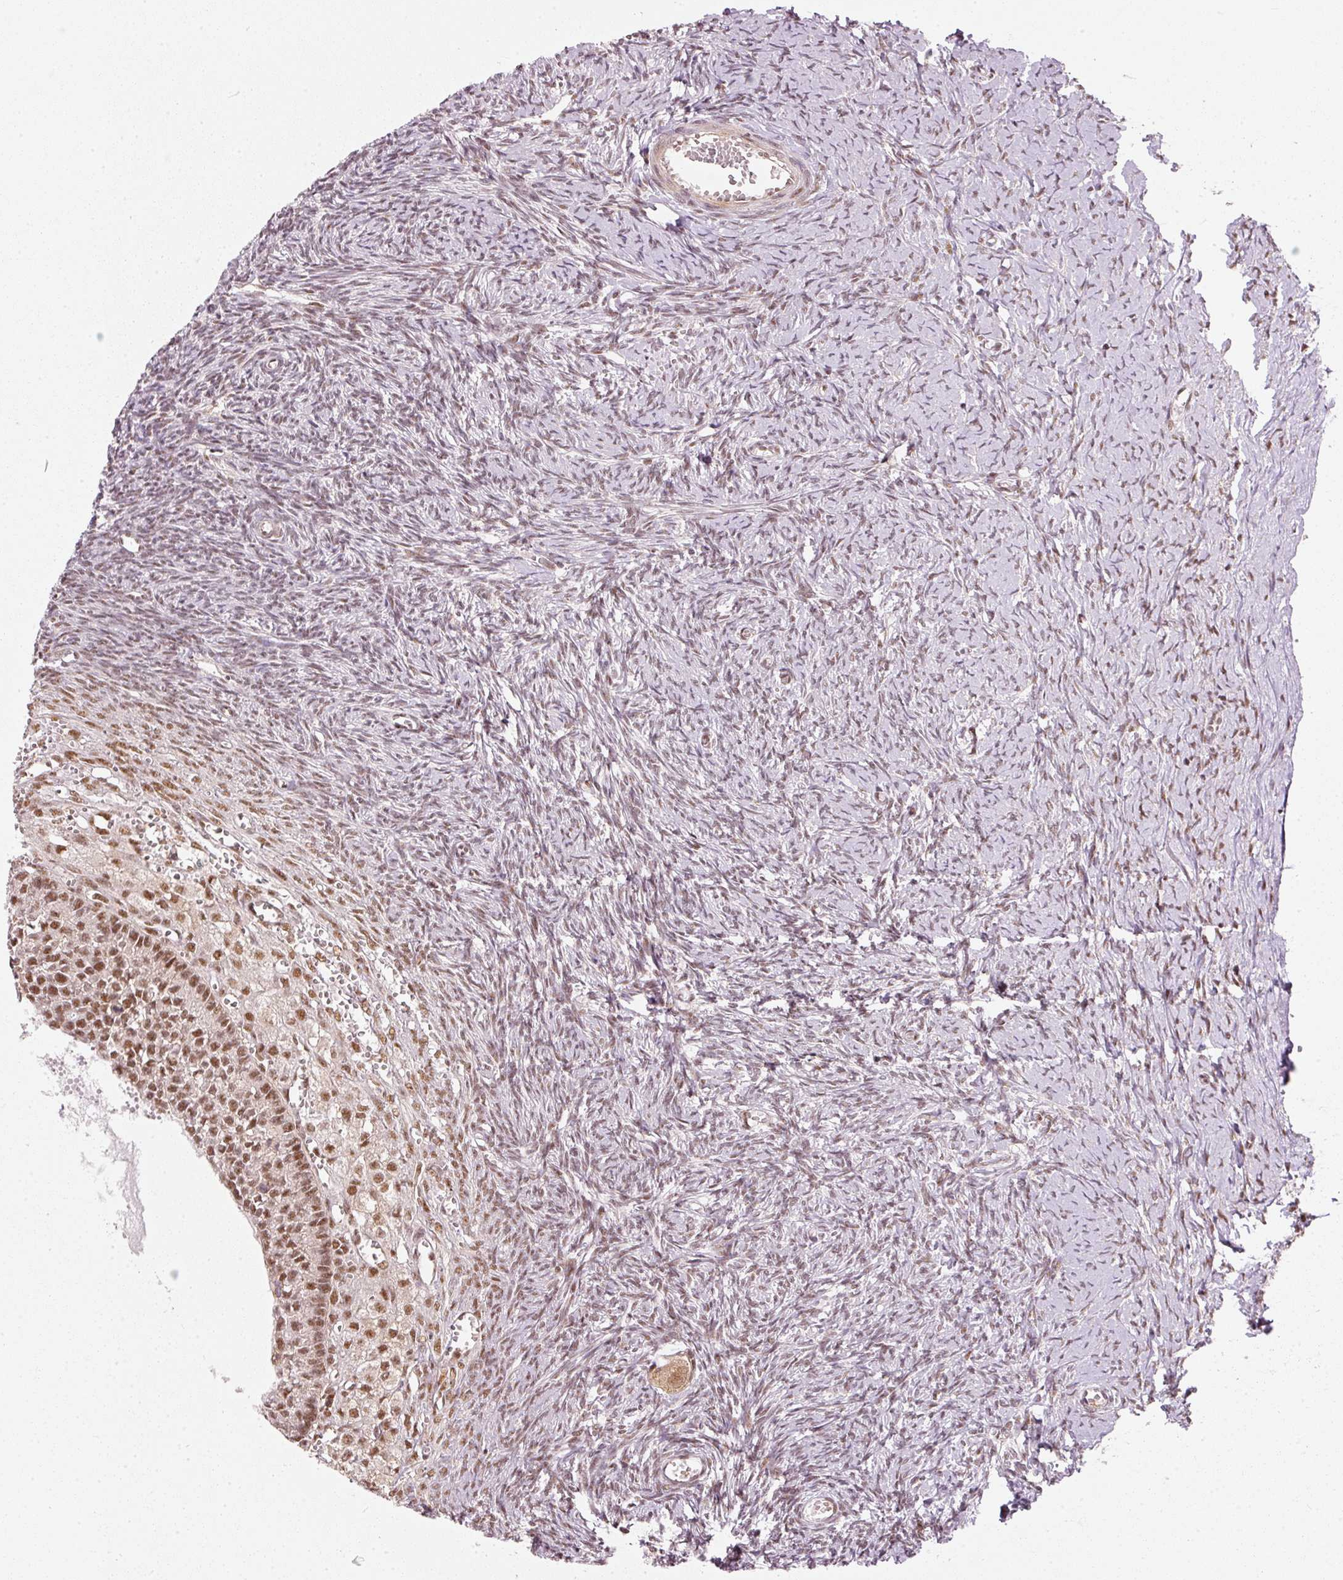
{"staining": {"intensity": "moderate", "quantity": ">75%", "location": "cytoplasmic/membranous,nuclear"}, "tissue": "ovary", "cell_type": "Follicle cells", "image_type": "normal", "snomed": [{"axis": "morphology", "description": "Normal tissue, NOS"}, {"axis": "topography", "description": "Ovary"}], "caption": "High-magnification brightfield microscopy of normal ovary stained with DAB (brown) and counterstained with hematoxylin (blue). follicle cells exhibit moderate cytoplasmic/membranous,nuclear expression is identified in approximately>75% of cells. The protein is shown in brown color, while the nuclei are stained blue.", "gene": "THOC6", "patient": {"sex": "female", "age": 39}}